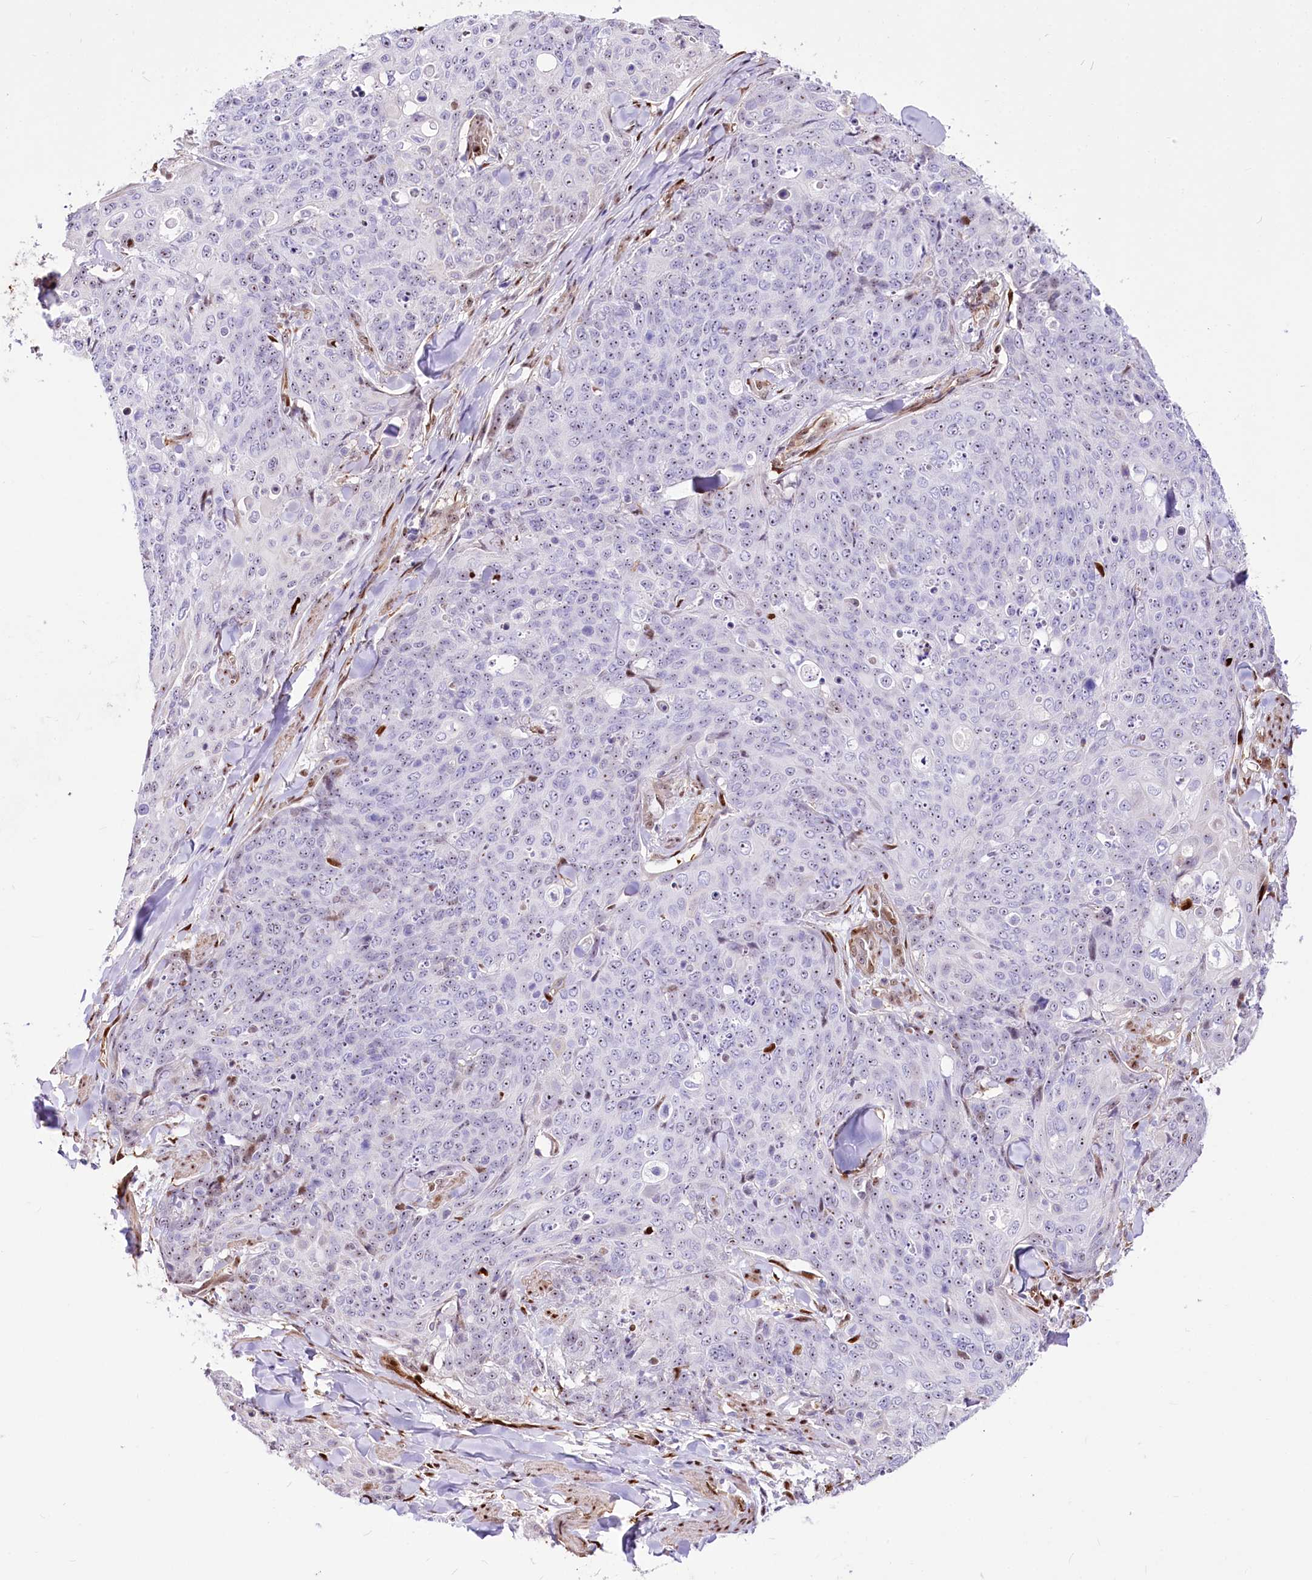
{"staining": {"intensity": "negative", "quantity": "none", "location": "none"}, "tissue": "skin cancer", "cell_type": "Tumor cells", "image_type": "cancer", "snomed": [{"axis": "morphology", "description": "Squamous cell carcinoma, NOS"}, {"axis": "topography", "description": "Skin"}, {"axis": "topography", "description": "Vulva"}], "caption": "Immunohistochemistry of skin cancer (squamous cell carcinoma) exhibits no staining in tumor cells.", "gene": "PTMS", "patient": {"sex": "female", "age": 85}}